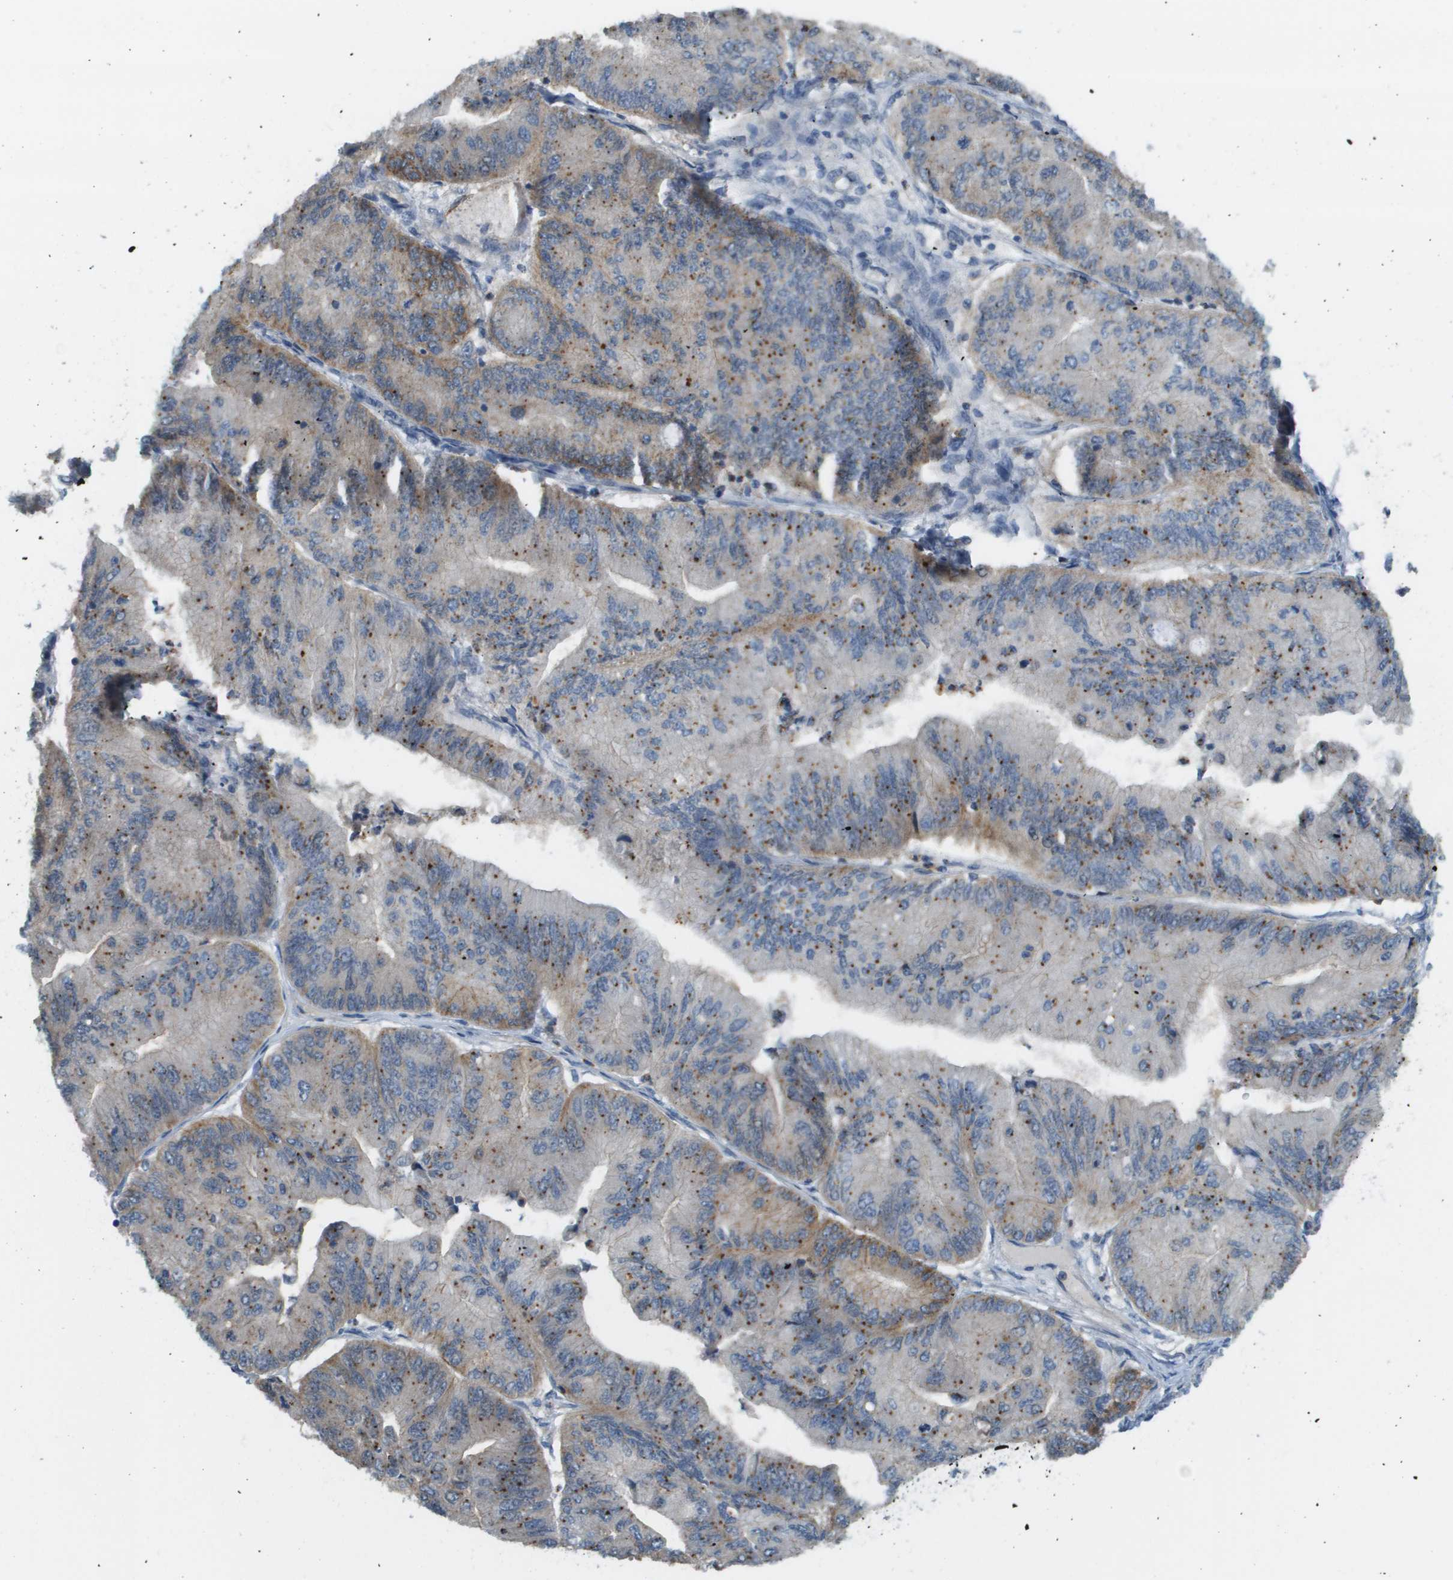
{"staining": {"intensity": "moderate", "quantity": "25%-75%", "location": "cytoplasmic/membranous"}, "tissue": "ovarian cancer", "cell_type": "Tumor cells", "image_type": "cancer", "snomed": [{"axis": "morphology", "description": "Cystadenocarcinoma, mucinous, NOS"}, {"axis": "topography", "description": "Ovary"}], "caption": "Human ovarian mucinous cystadenocarcinoma stained with a brown dye exhibits moderate cytoplasmic/membranous positive expression in approximately 25%-75% of tumor cells.", "gene": "MYH11", "patient": {"sex": "female", "age": 61}}